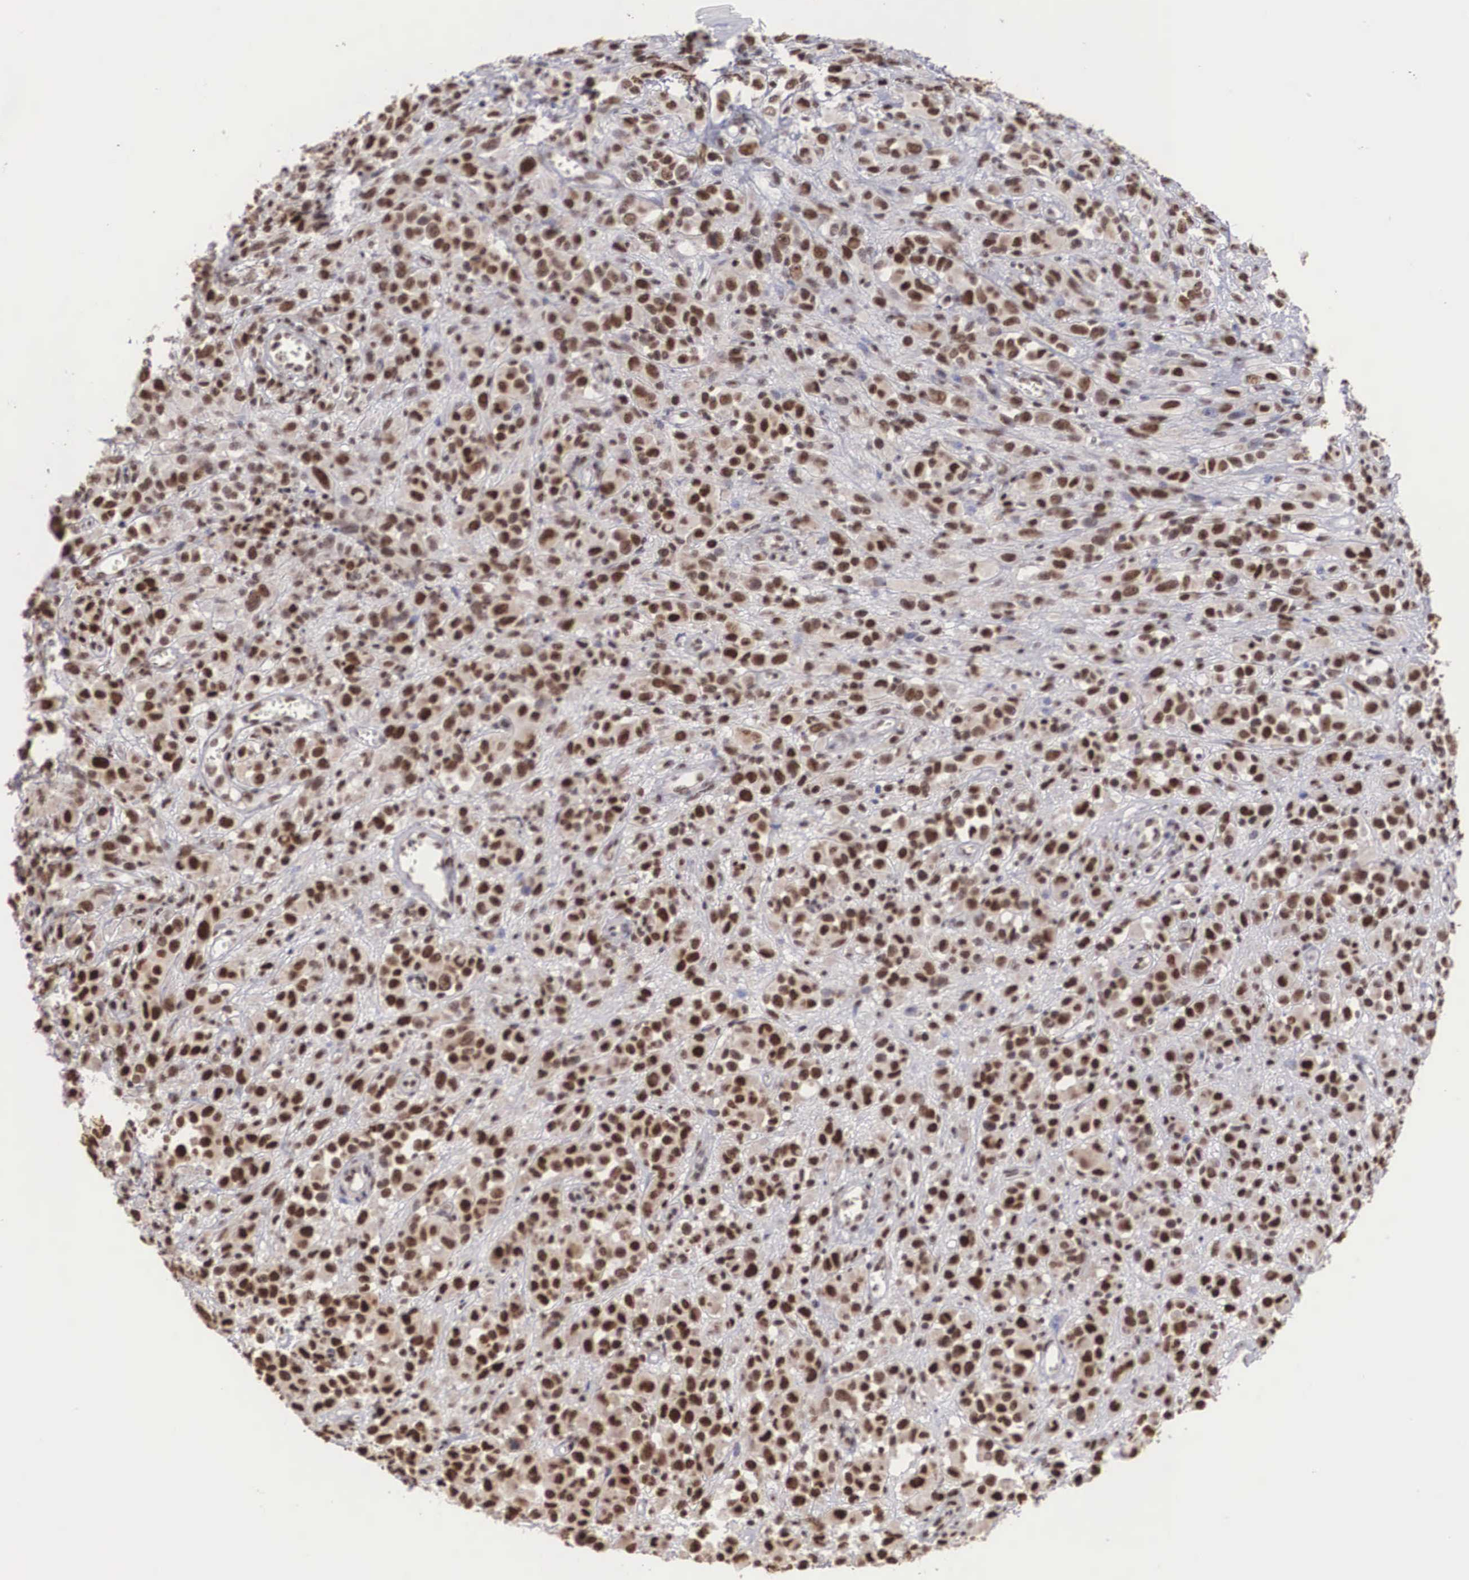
{"staining": {"intensity": "strong", "quantity": ">75%", "location": "nuclear"}, "tissue": "melanoma", "cell_type": "Tumor cells", "image_type": "cancer", "snomed": [{"axis": "morphology", "description": "Malignant melanoma, NOS"}, {"axis": "topography", "description": "Skin"}], "caption": "Immunohistochemical staining of human malignant melanoma exhibits high levels of strong nuclear staining in about >75% of tumor cells. Using DAB (3,3'-diaminobenzidine) (brown) and hematoxylin (blue) stains, captured at high magnification using brightfield microscopy.", "gene": "HTATSF1", "patient": {"sex": "male", "age": 51}}